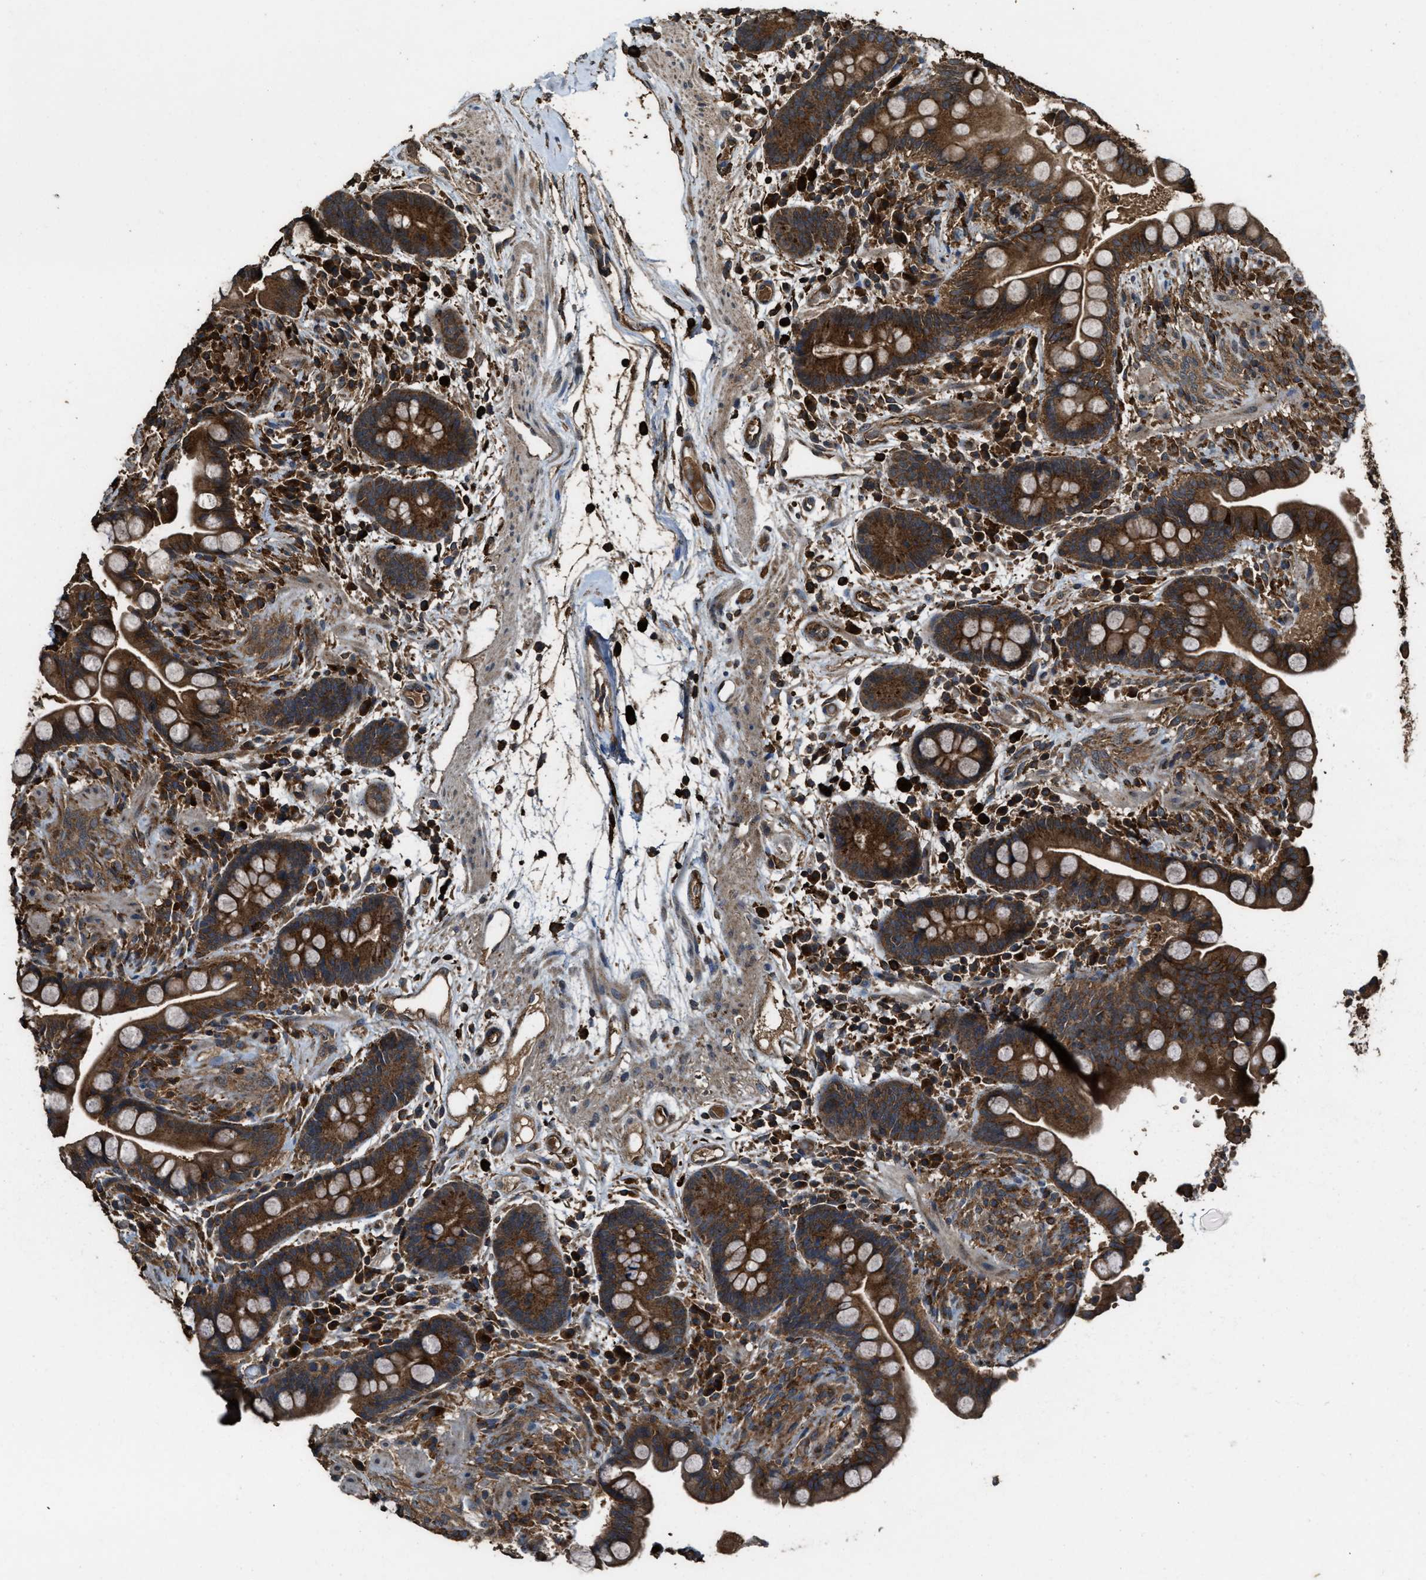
{"staining": {"intensity": "moderate", "quantity": ">75%", "location": "cytoplasmic/membranous"}, "tissue": "colon", "cell_type": "Endothelial cells", "image_type": "normal", "snomed": [{"axis": "morphology", "description": "Normal tissue, NOS"}, {"axis": "topography", "description": "Colon"}], "caption": "The image demonstrates a brown stain indicating the presence of a protein in the cytoplasmic/membranous of endothelial cells in colon.", "gene": "MAP3K8", "patient": {"sex": "male", "age": 73}}